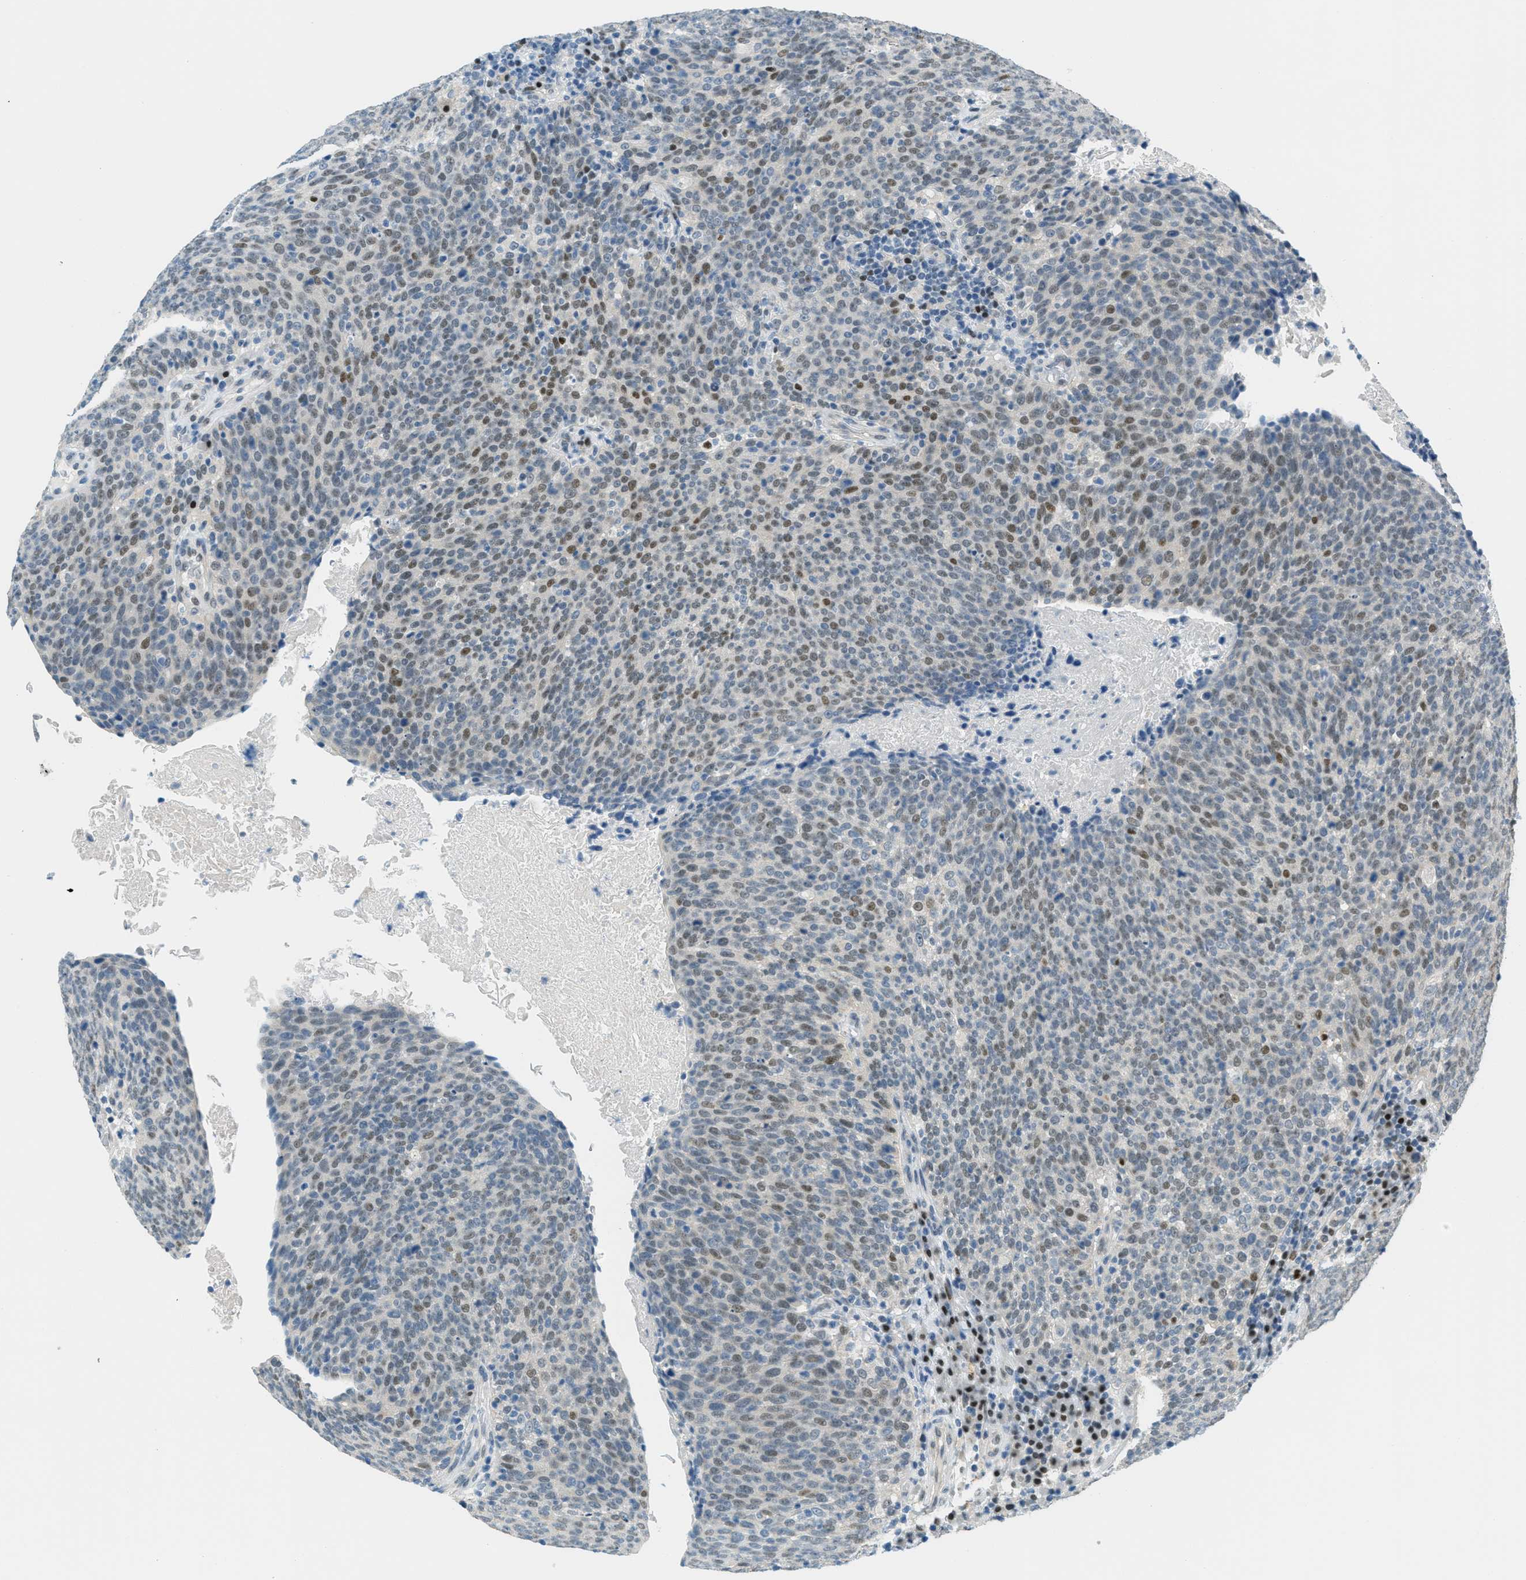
{"staining": {"intensity": "moderate", "quantity": "<25%", "location": "nuclear"}, "tissue": "head and neck cancer", "cell_type": "Tumor cells", "image_type": "cancer", "snomed": [{"axis": "morphology", "description": "Squamous cell carcinoma, NOS"}, {"axis": "morphology", "description": "Squamous cell carcinoma, metastatic, NOS"}, {"axis": "topography", "description": "Lymph node"}, {"axis": "topography", "description": "Head-Neck"}], "caption": "Immunohistochemistry (IHC) photomicrograph of neoplastic tissue: human head and neck cancer stained using immunohistochemistry (IHC) displays low levels of moderate protein expression localized specifically in the nuclear of tumor cells, appearing as a nuclear brown color.", "gene": "TCF3", "patient": {"sex": "male", "age": 62}}